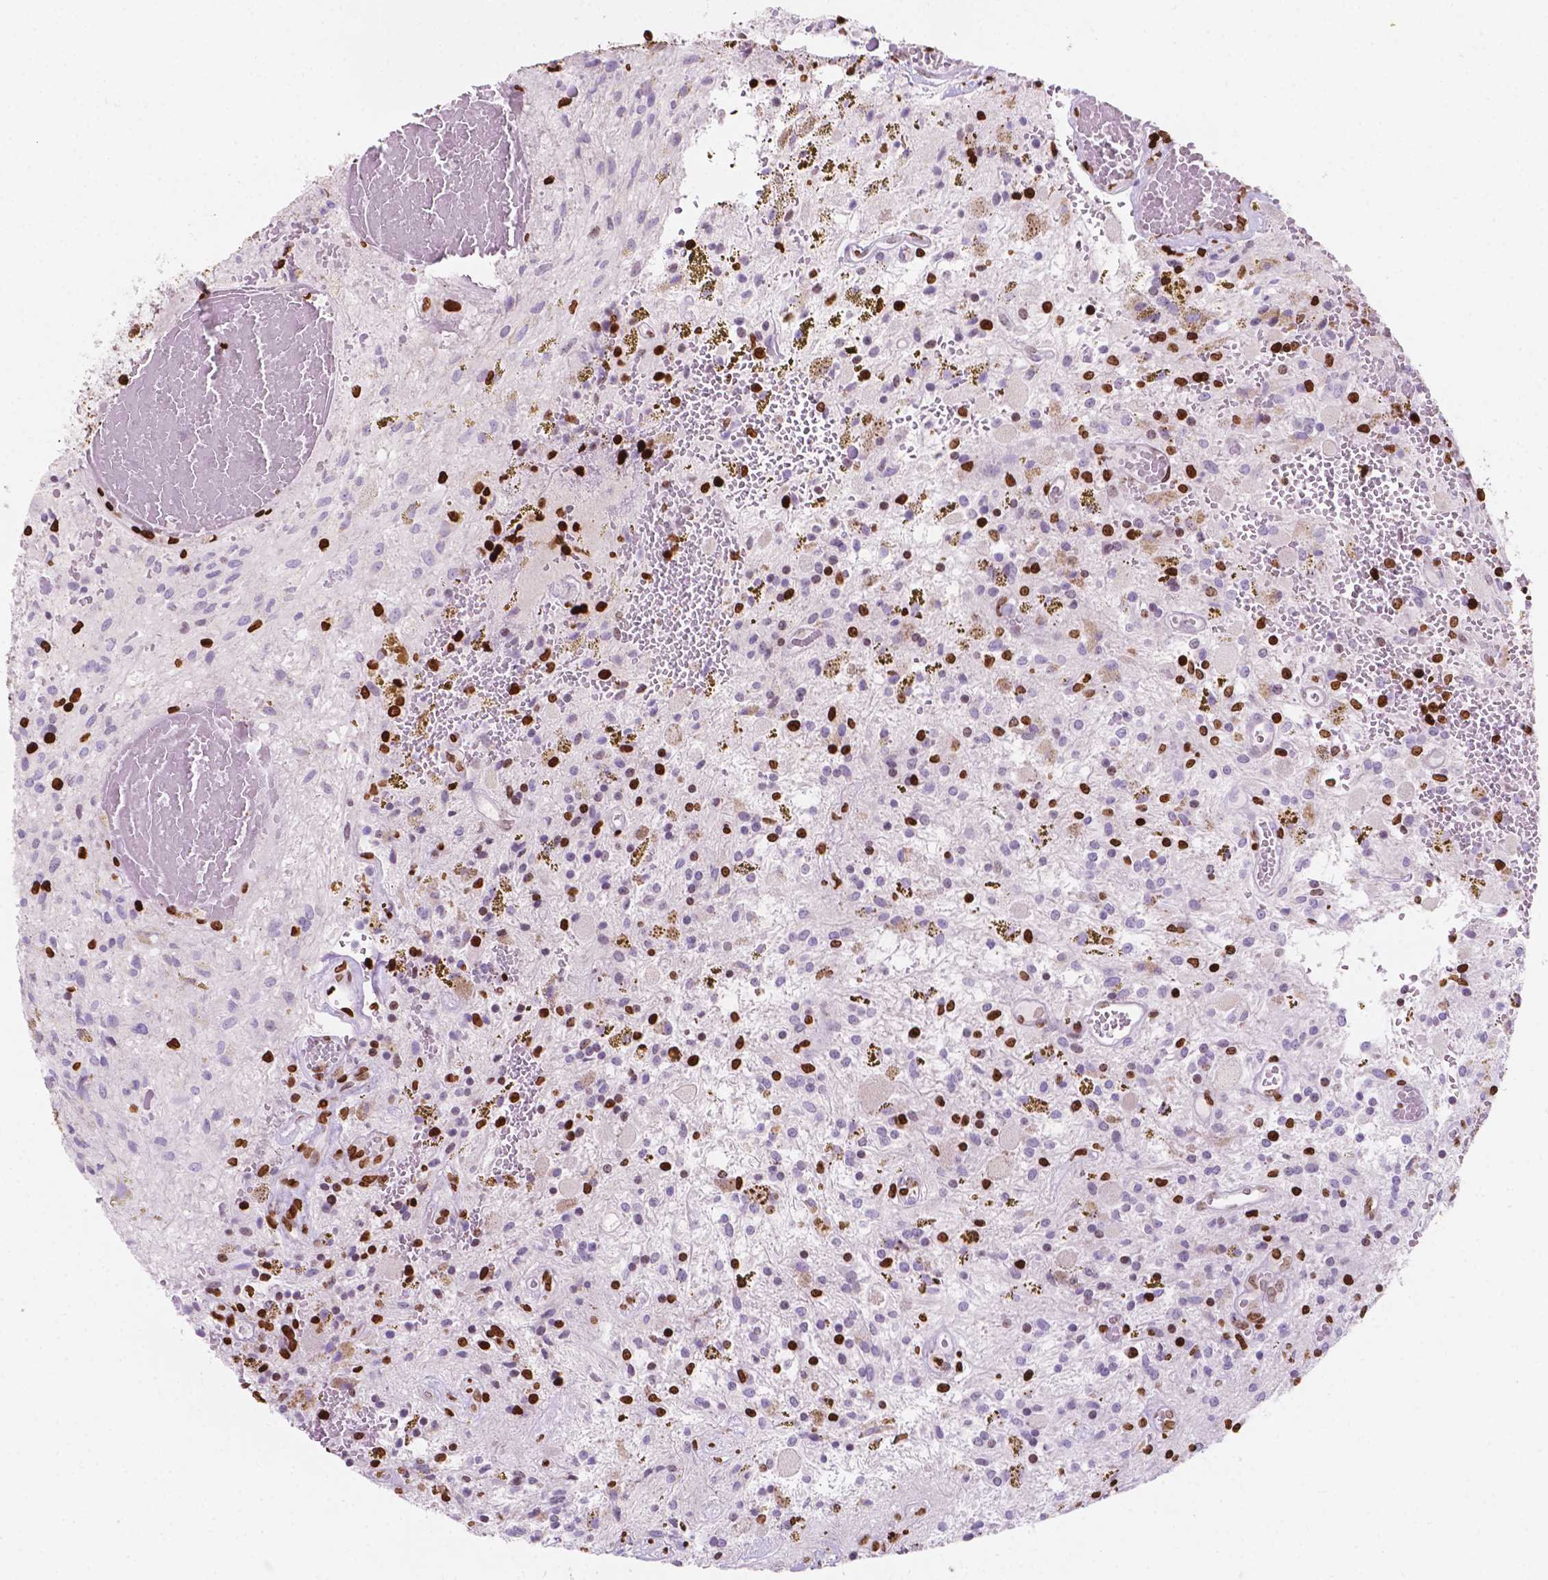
{"staining": {"intensity": "strong", "quantity": "<25%", "location": "nuclear"}, "tissue": "glioma", "cell_type": "Tumor cells", "image_type": "cancer", "snomed": [{"axis": "morphology", "description": "Glioma, malignant, Low grade"}, {"axis": "topography", "description": "Cerebellum"}], "caption": "Immunohistochemistry micrograph of neoplastic tissue: human glioma stained using immunohistochemistry (IHC) shows medium levels of strong protein expression localized specifically in the nuclear of tumor cells, appearing as a nuclear brown color.", "gene": "CBY3", "patient": {"sex": "female", "age": 14}}